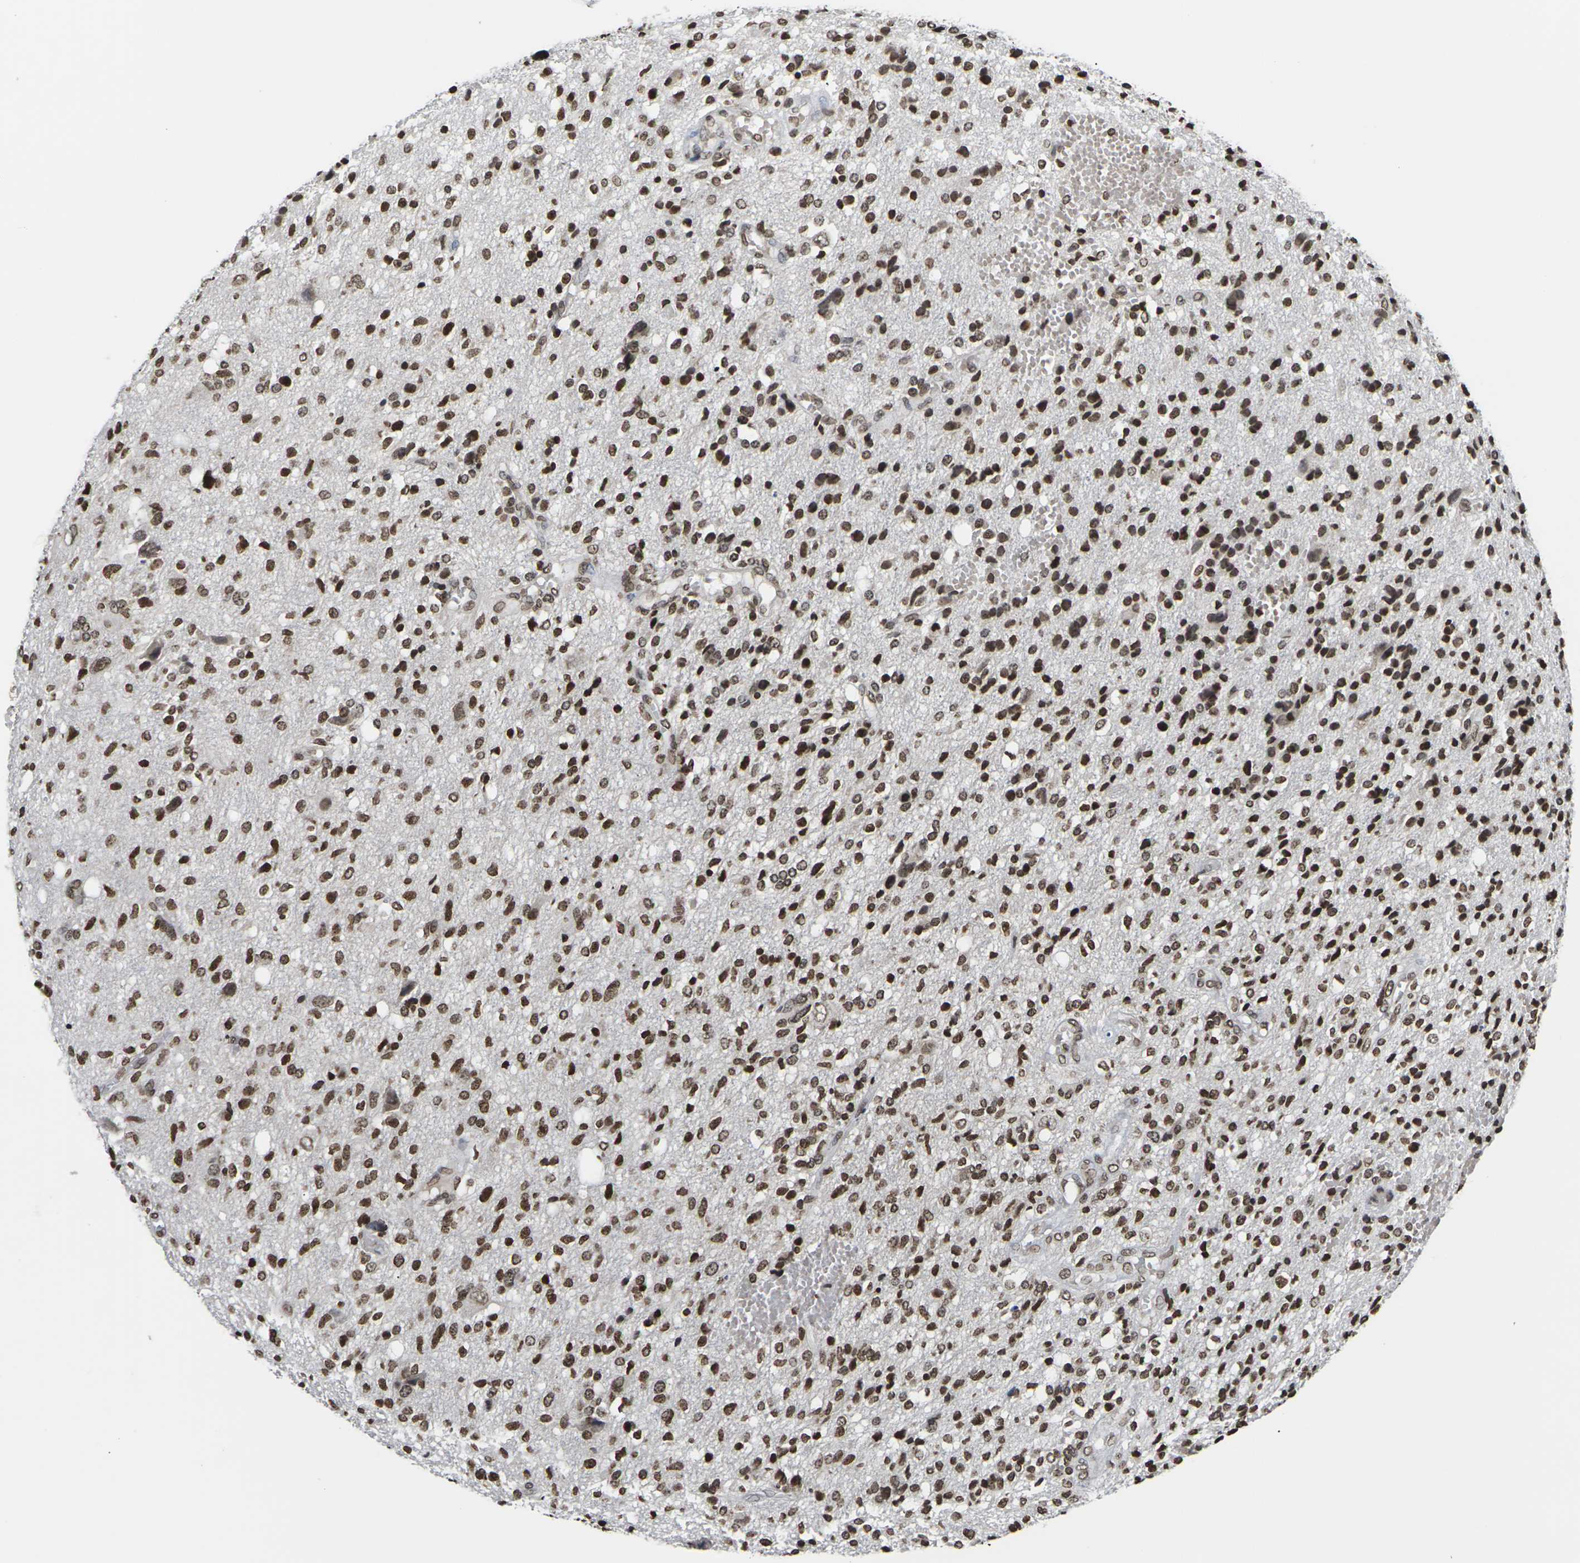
{"staining": {"intensity": "strong", "quantity": ">75%", "location": "nuclear"}, "tissue": "glioma", "cell_type": "Tumor cells", "image_type": "cancer", "snomed": [{"axis": "morphology", "description": "Glioma, malignant, High grade"}, {"axis": "topography", "description": "Brain"}], "caption": "Human glioma stained with a brown dye exhibits strong nuclear positive expression in about >75% of tumor cells.", "gene": "ETV5", "patient": {"sex": "female", "age": 59}}